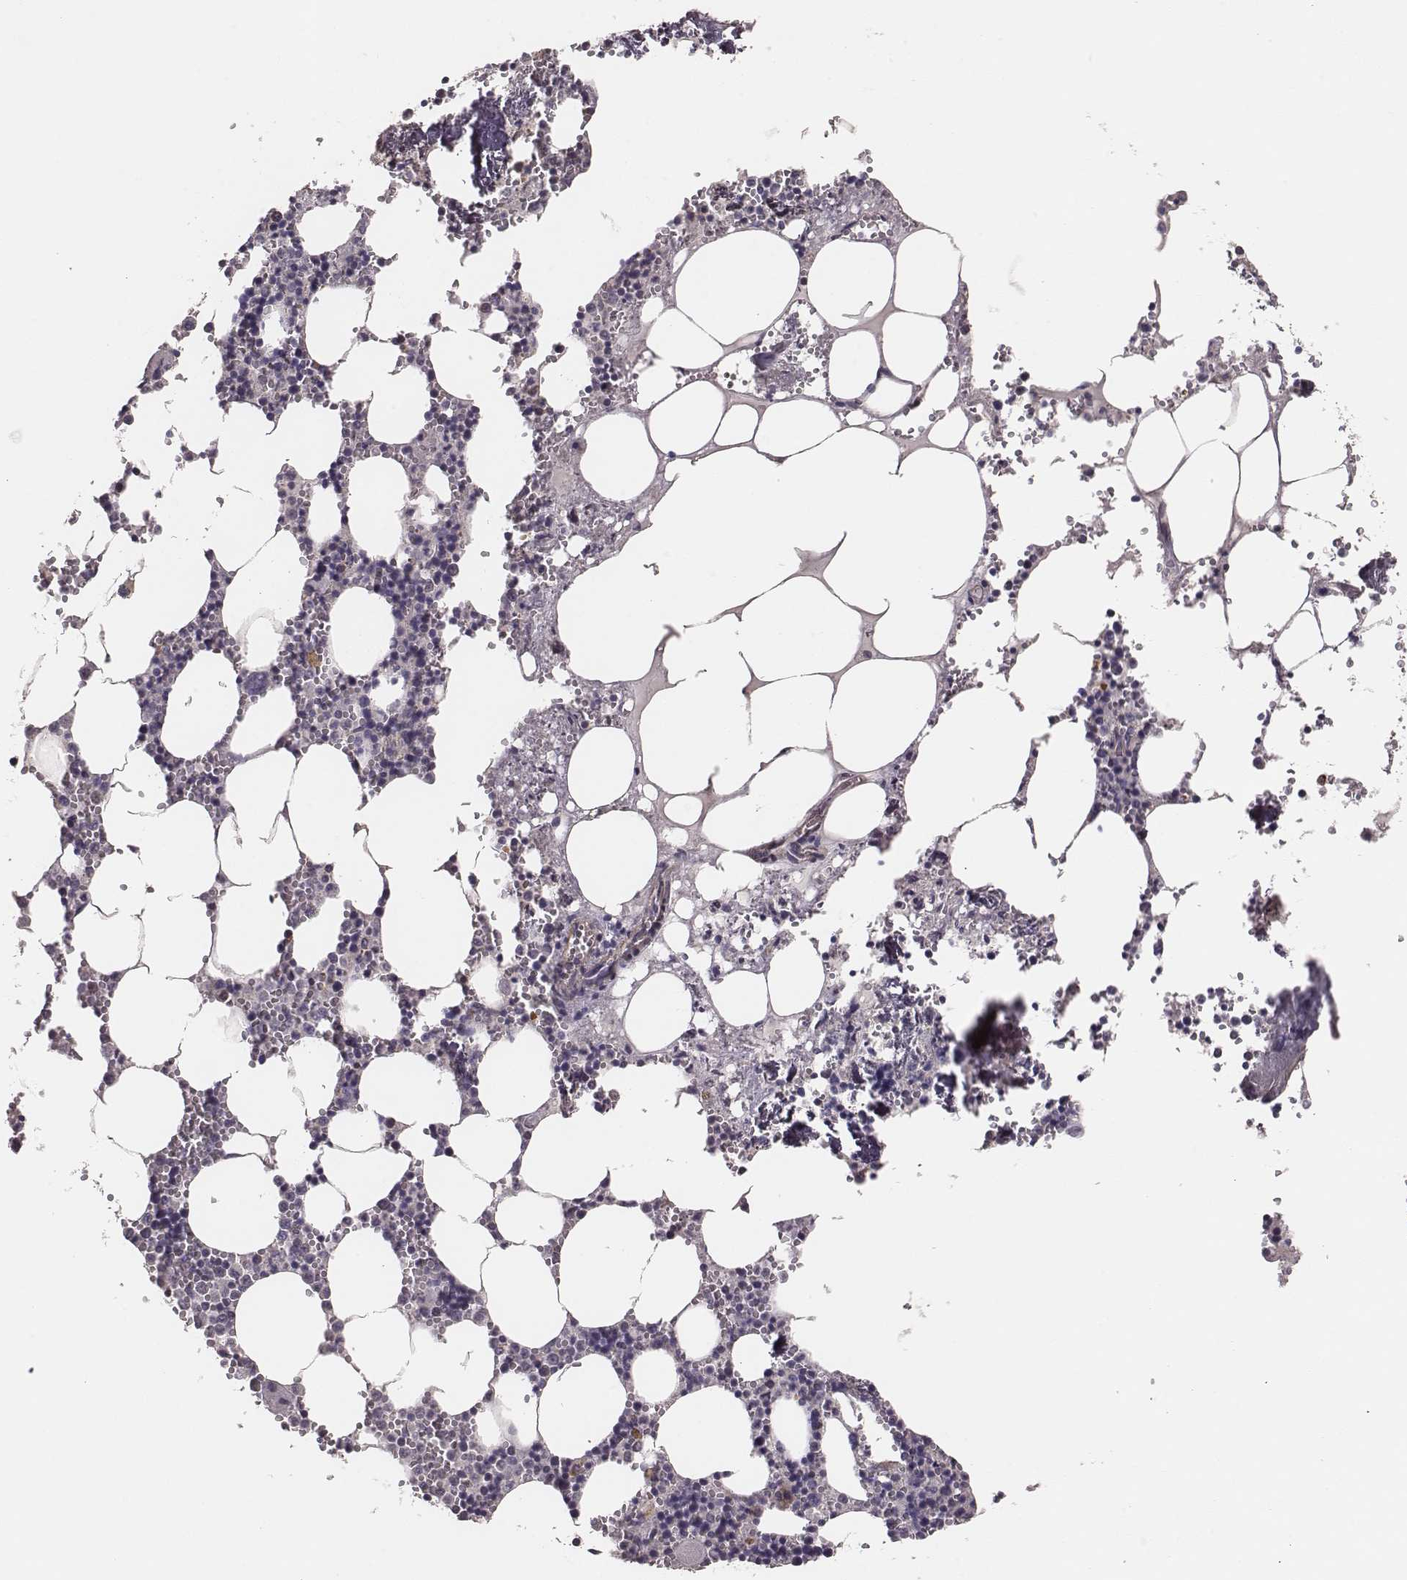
{"staining": {"intensity": "negative", "quantity": "none", "location": "none"}, "tissue": "bone marrow", "cell_type": "Hematopoietic cells", "image_type": "normal", "snomed": [{"axis": "morphology", "description": "Normal tissue, NOS"}, {"axis": "topography", "description": "Bone marrow"}], "caption": "A high-resolution image shows immunohistochemistry staining of benign bone marrow, which exhibits no significant positivity in hematopoietic cells. (DAB (3,3'-diaminobenzidine) immunohistochemistry (IHC), high magnification).", "gene": "HAVCR1", "patient": {"sex": "male", "age": 54}}